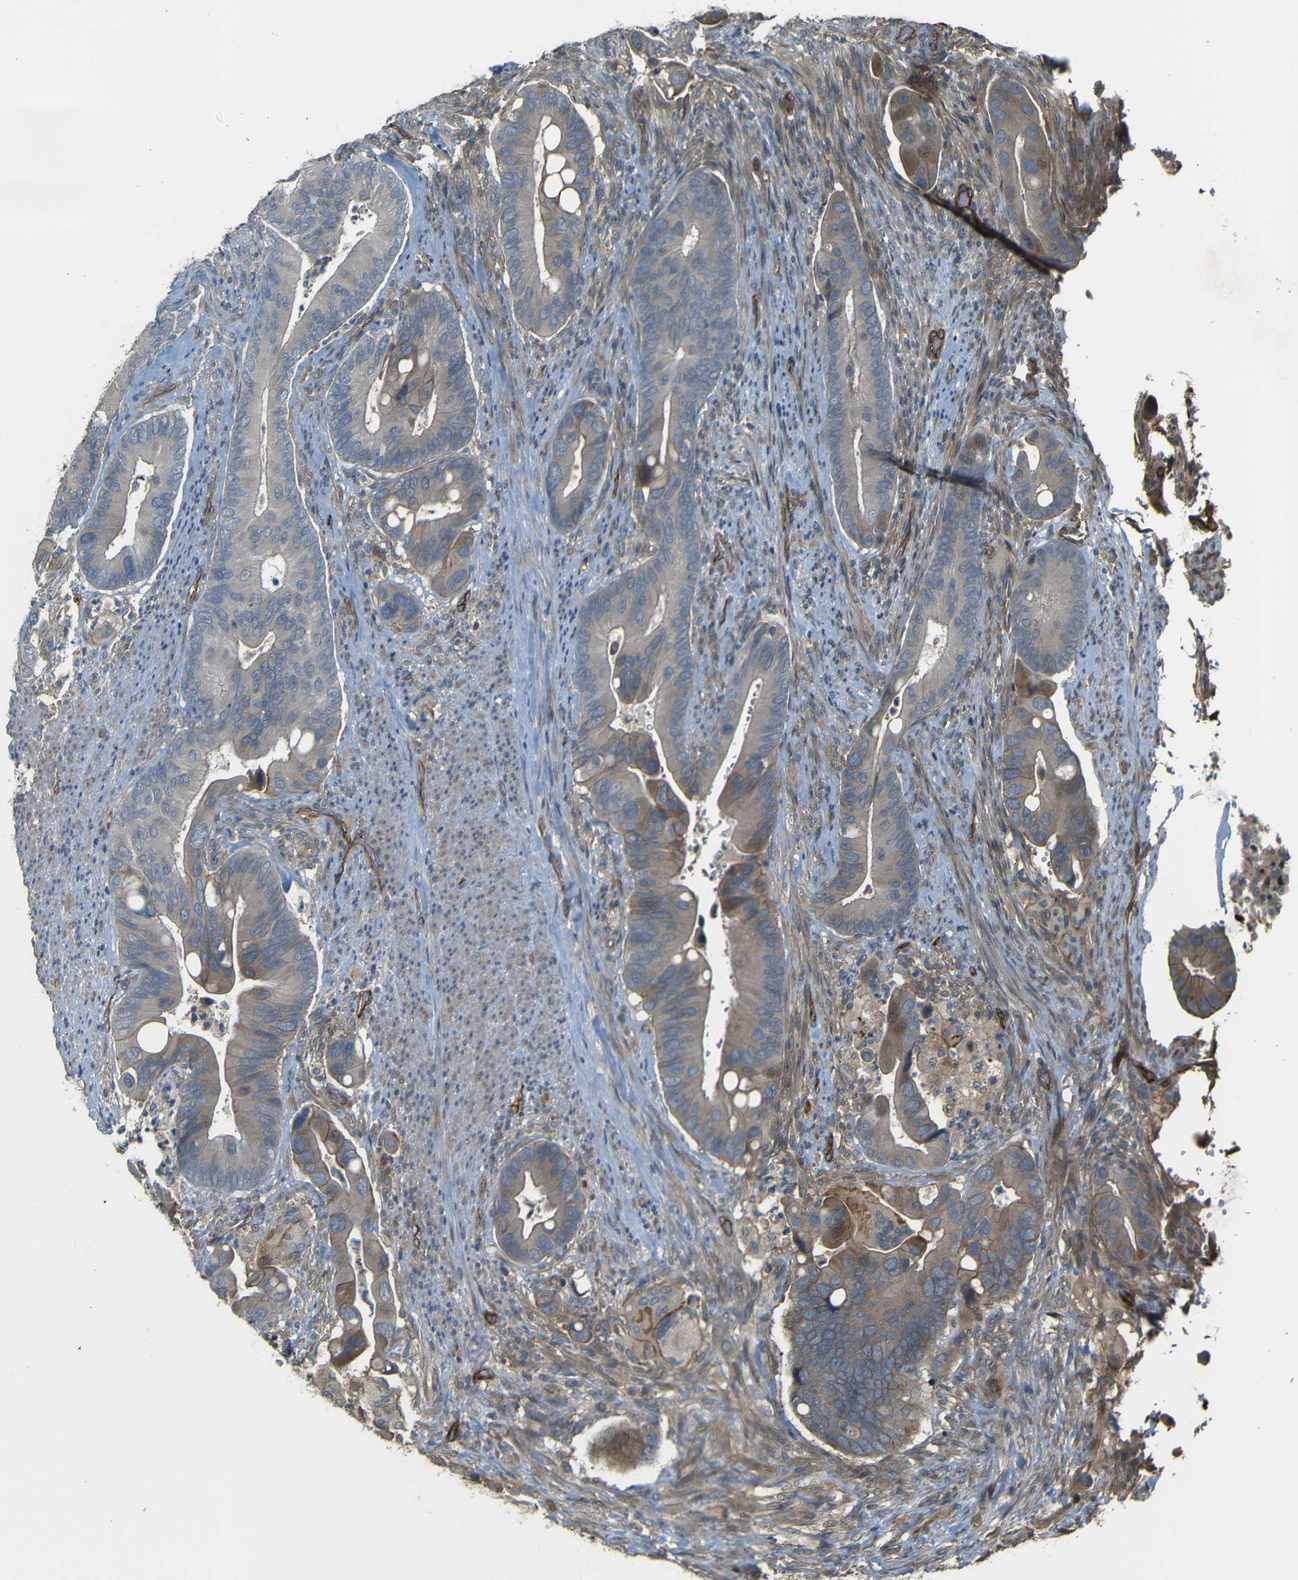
{"staining": {"intensity": "moderate", "quantity": "25%-75%", "location": "cytoplasmic/membranous"}, "tissue": "colorectal cancer", "cell_type": "Tumor cells", "image_type": "cancer", "snomed": [{"axis": "morphology", "description": "Adenocarcinoma, NOS"}, {"axis": "topography", "description": "Rectum"}], "caption": "Tumor cells display moderate cytoplasmic/membranous staining in approximately 25%-75% of cells in colorectal cancer (adenocarcinoma).", "gene": "RELL1", "patient": {"sex": "female", "age": 57}}